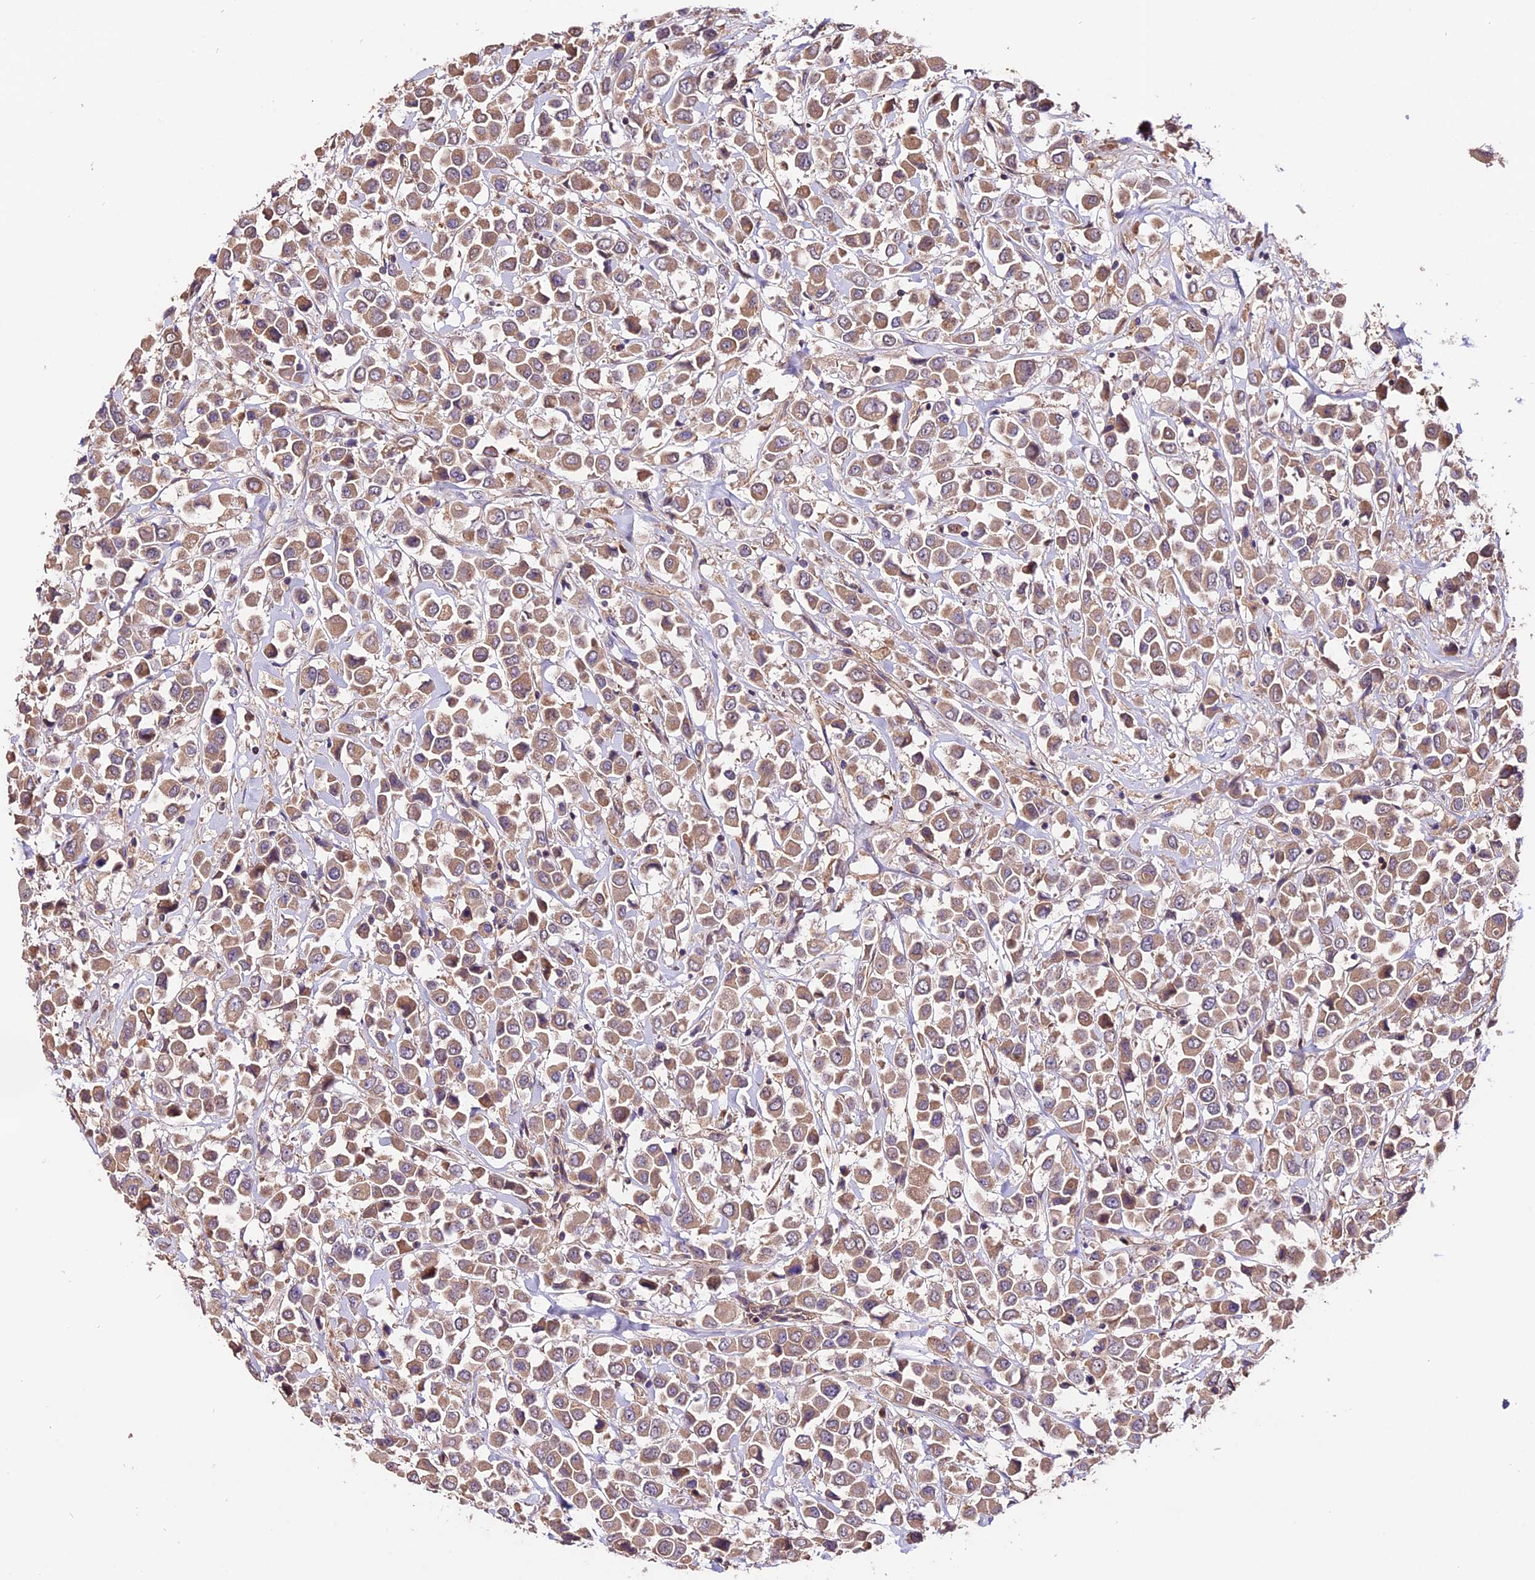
{"staining": {"intensity": "moderate", "quantity": ">75%", "location": "cytoplasmic/membranous"}, "tissue": "breast cancer", "cell_type": "Tumor cells", "image_type": "cancer", "snomed": [{"axis": "morphology", "description": "Duct carcinoma"}, {"axis": "topography", "description": "Breast"}], "caption": "Immunohistochemistry (IHC) photomicrograph of neoplastic tissue: breast cancer (invasive ductal carcinoma) stained using IHC demonstrates medium levels of moderate protein expression localized specifically in the cytoplasmic/membranous of tumor cells, appearing as a cytoplasmic/membranous brown color.", "gene": "CES3", "patient": {"sex": "female", "age": 61}}